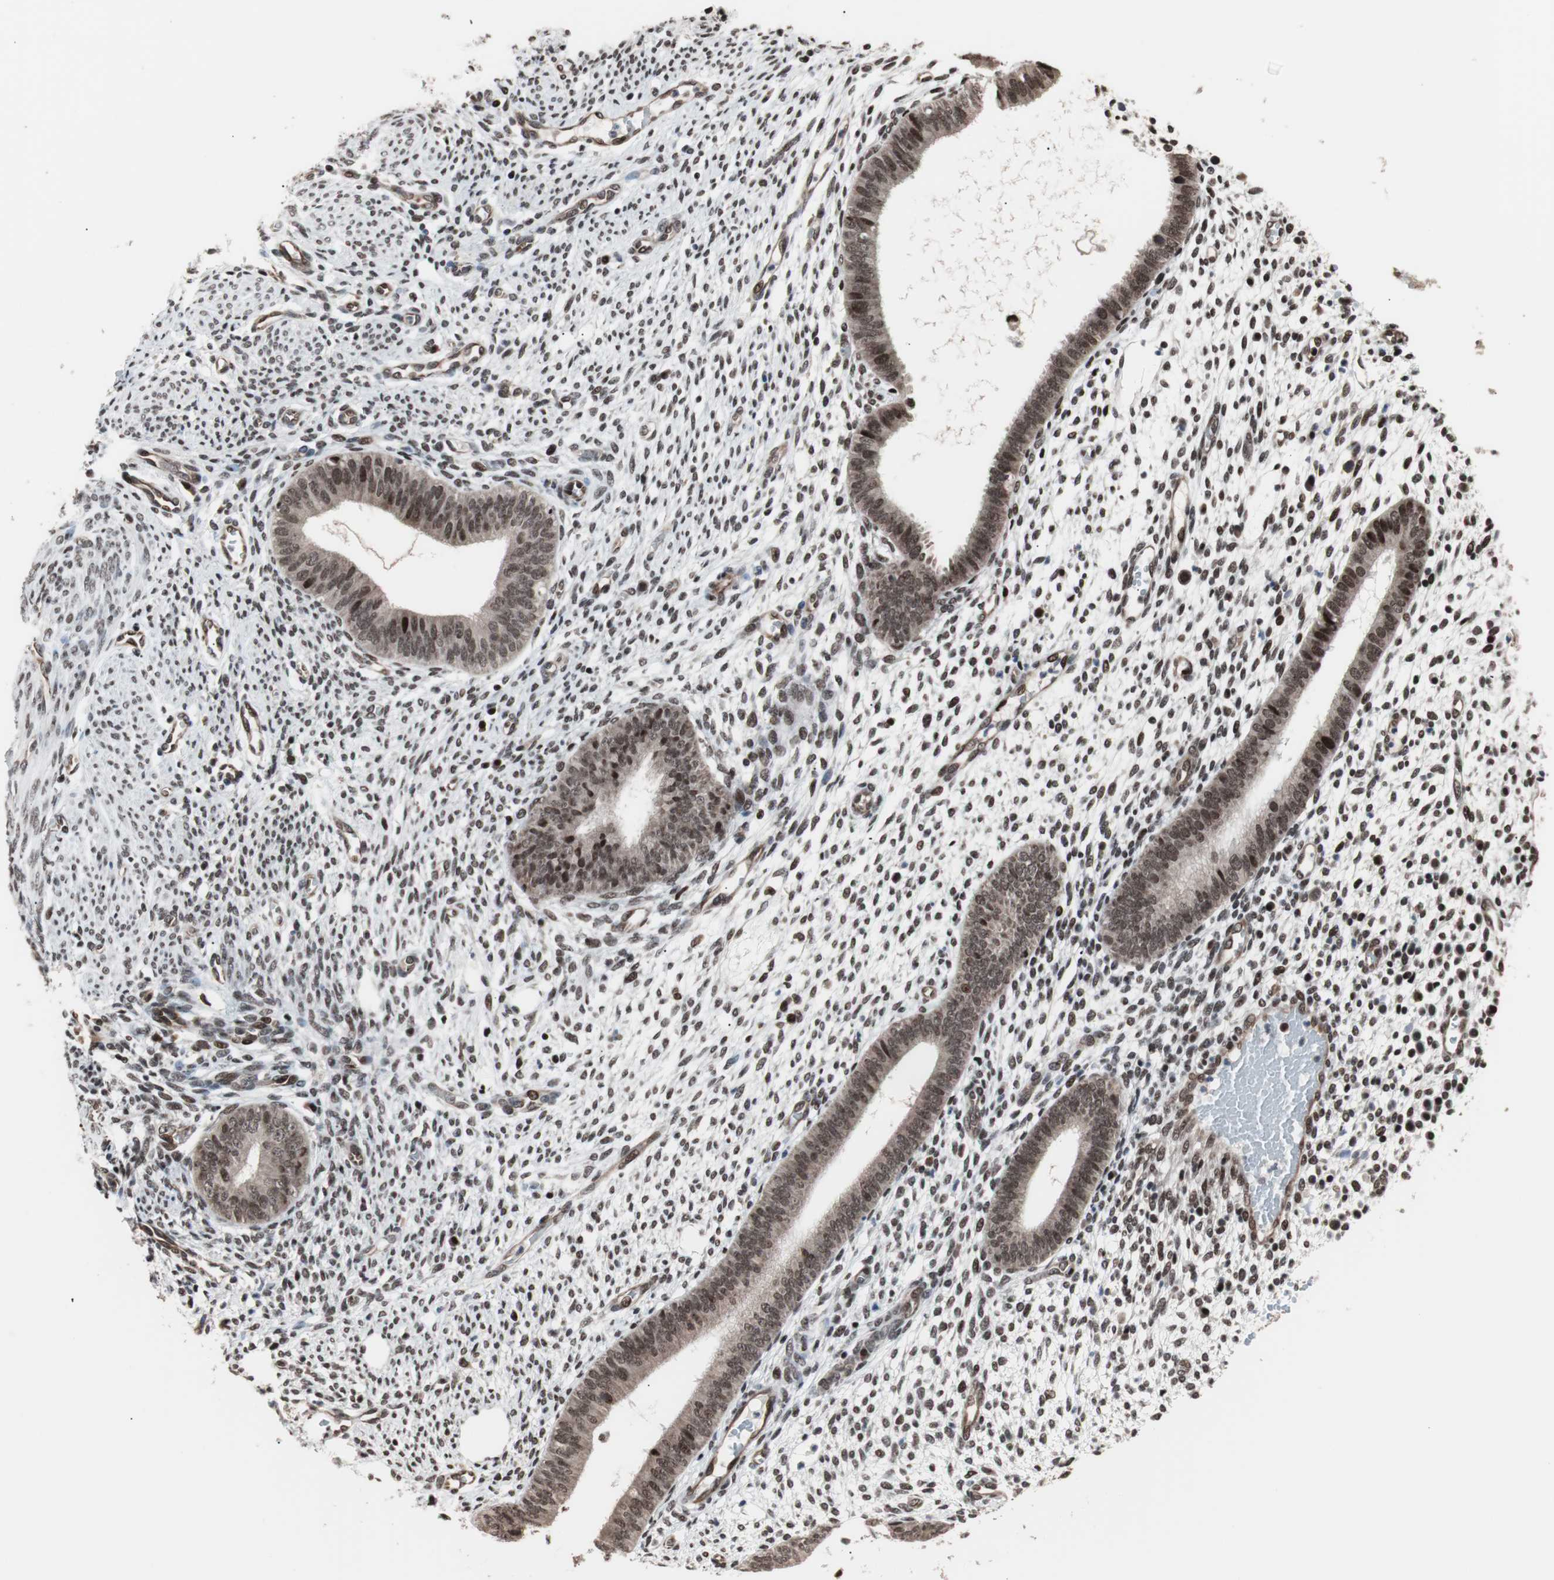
{"staining": {"intensity": "moderate", "quantity": "25%-75%", "location": "nuclear"}, "tissue": "endometrium", "cell_type": "Cells in endometrial stroma", "image_type": "normal", "snomed": [{"axis": "morphology", "description": "Normal tissue, NOS"}, {"axis": "topography", "description": "Endometrium"}], "caption": "Brown immunohistochemical staining in normal endometrium reveals moderate nuclear expression in about 25%-75% of cells in endometrial stroma.", "gene": "POGZ", "patient": {"sex": "female", "age": 35}}